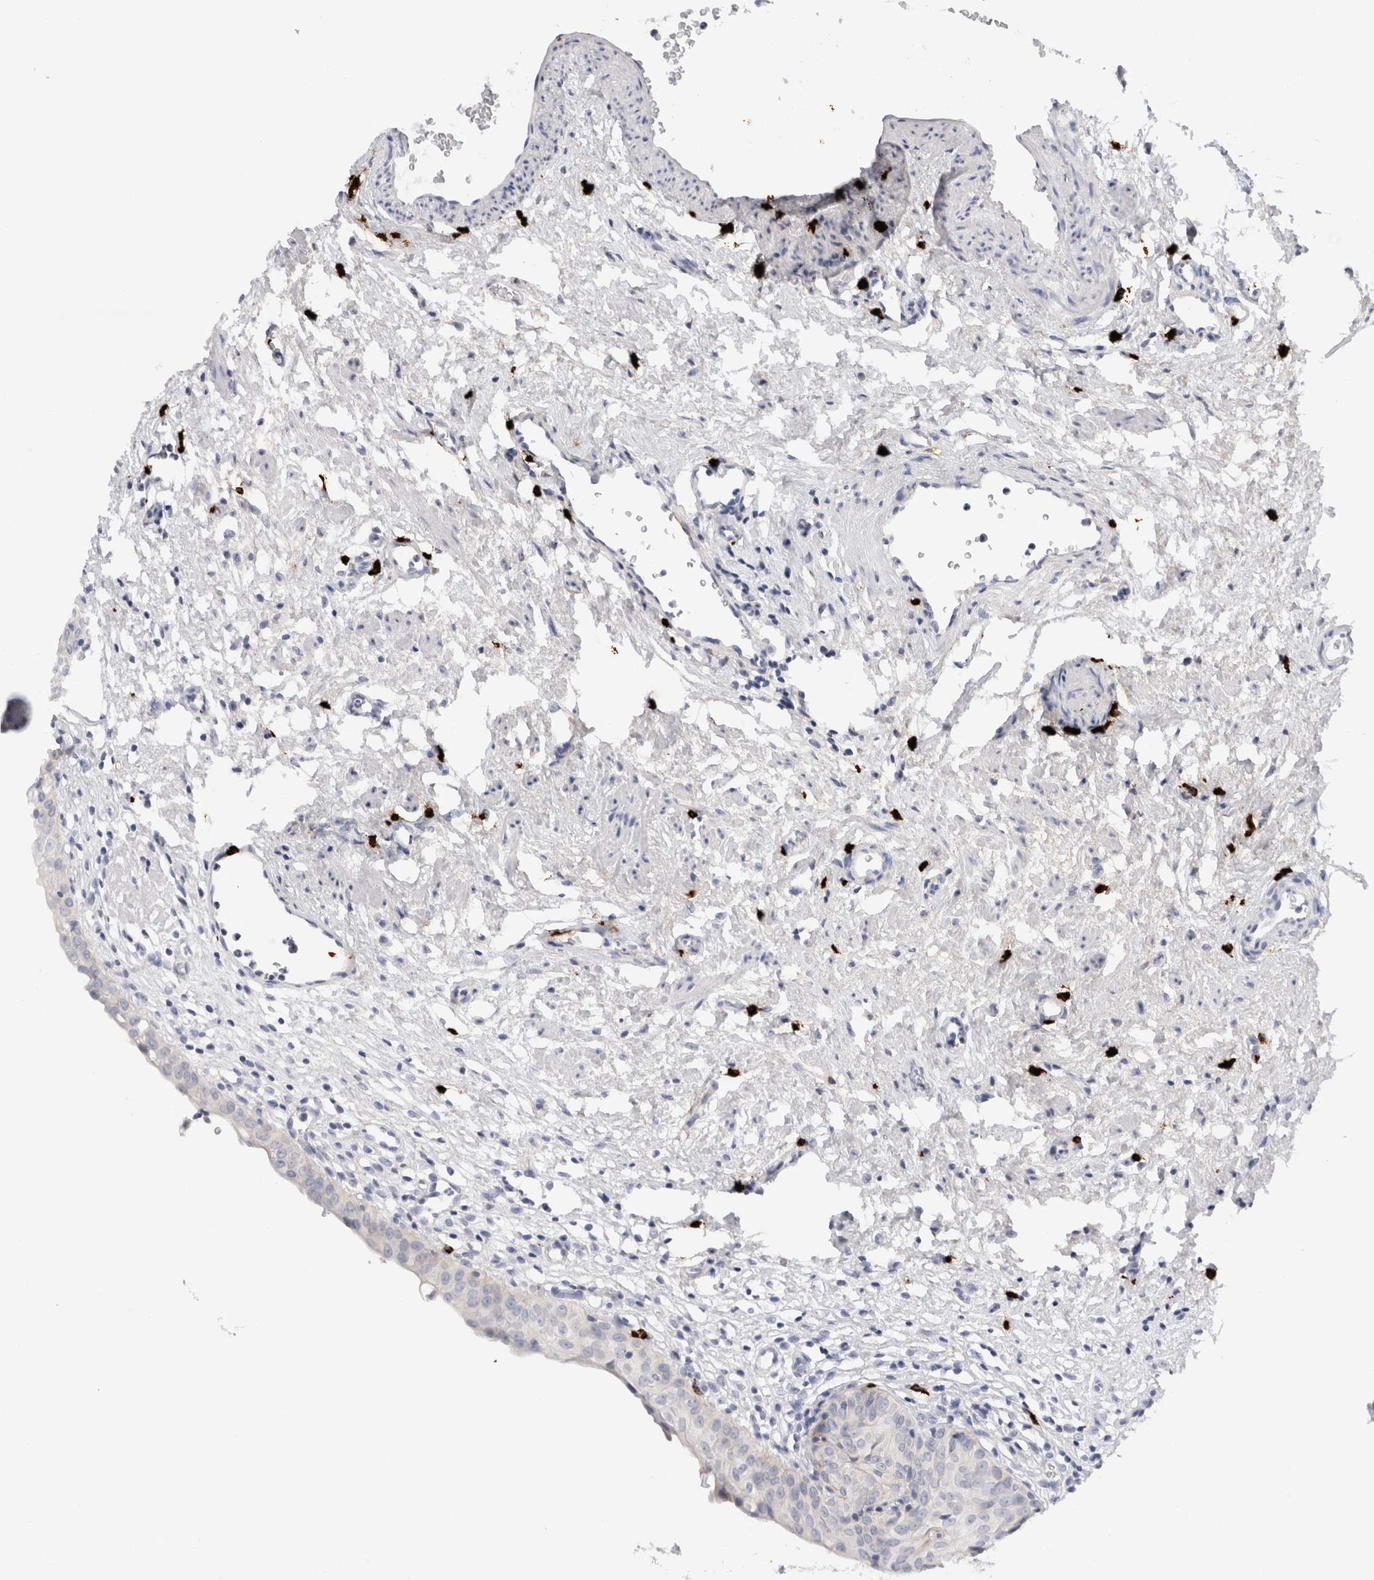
{"staining": {"intensity": "negative", "quantity": "none", "location": "none"}, "tissue": "urinary bladder", "cell_type": "Urothelial cells", "image_type": "normal", "snomed": [{"axis": "morphology", "description": "Normal tissue, NOS"}, {"axis": "morphology", "description": "Urothelial carcinoma, High grade"}, {"axis": "topography", "description": "Urinary bladder"}], "caption": "Protein analysis of normal urinary bladder reveals no significant staining in urothelial cells. (Brightfield microscopy of DAB immunohistochemistry at high magnification).", "gene": "SPINK2", "patient": {"sex": "female", "age": 60}}